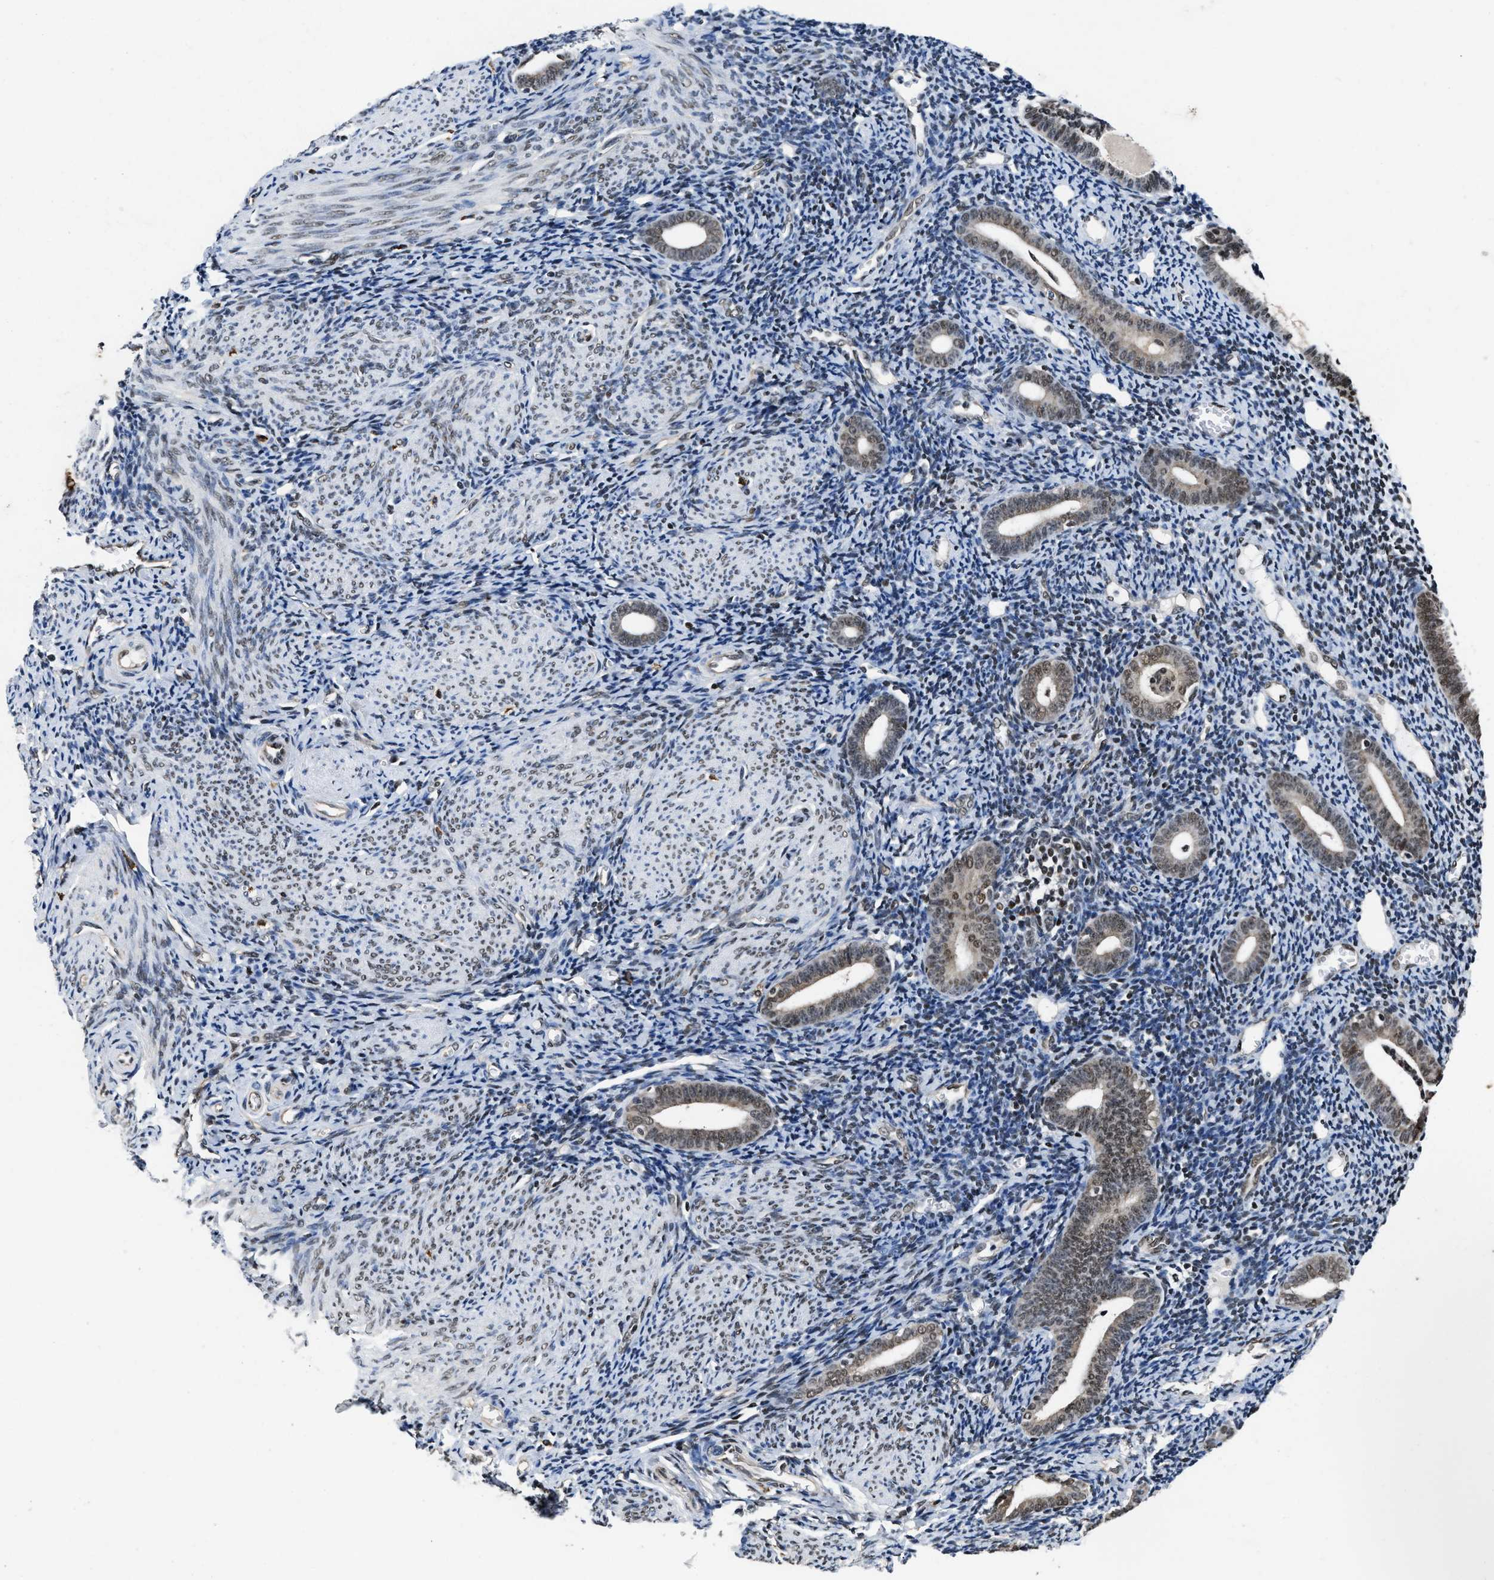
{"staining": {"intensity": "strong", "quantity": "<25%", "location": "nuclear"}, "tissue": "endometrium", "cell_type": "Cells in endometrial stroma", "image_type": "normal", "snomed": [{"axis": "morphology", "description": "Normal tissue, NOS"}, {"axis": "topography", "description": "Endometrium"}], "caption": "Cells in endometrial stroma show medium levels of strong nuclear staining in about <25% of cells in benign endometrium.", "gene": "SAFB", "patient": {"sex": "female", "age": 50}}